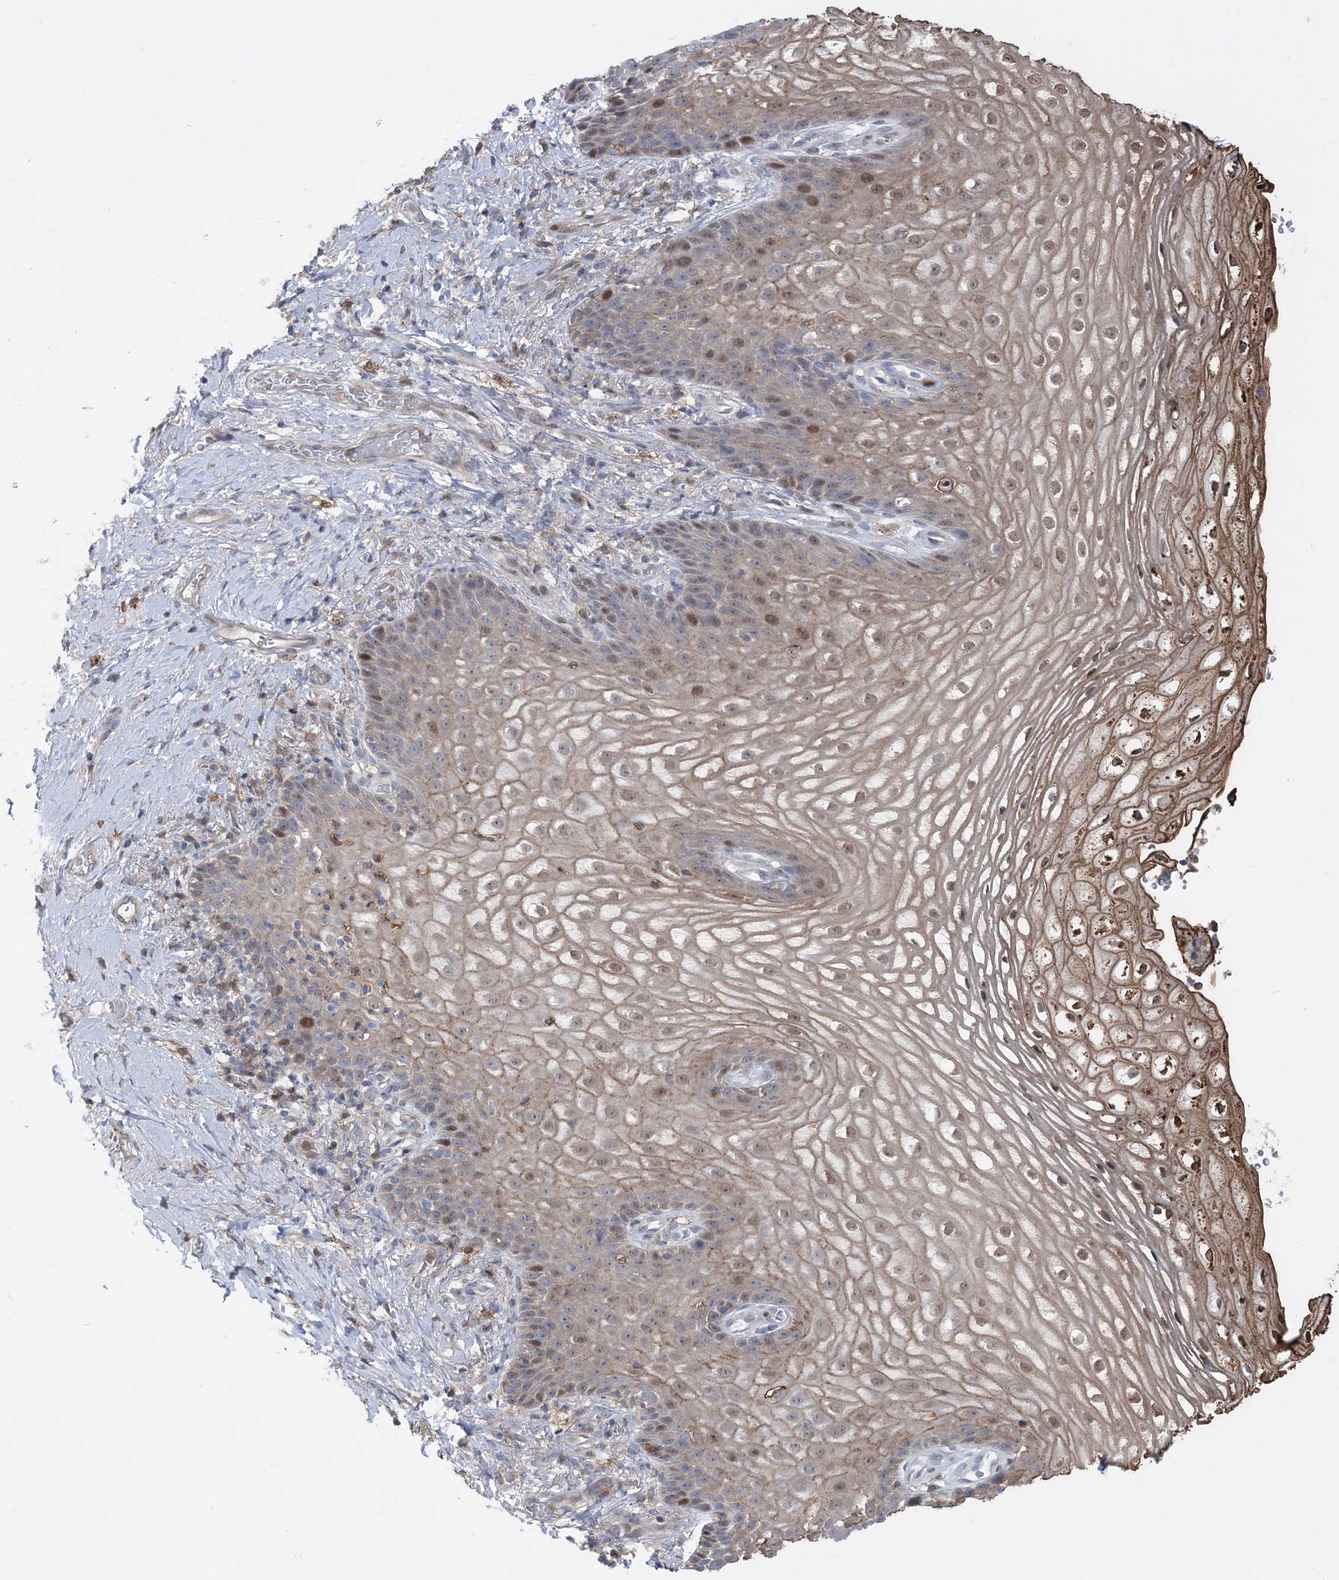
{"staining": {"intensity": "moderate", "quantity": "25%-75%", "location": "cytoplasmic/membranous,nuclear"}, "tissue": "vagina", "cell_type": "Squamous epithelial cells", "image_type": "normal", "snomed": [{"axis": "morphology", "description": "Normal tissue, NOS"}, {"axis": "topography", "description": "Vagina"}], "caption": "Moderate cytoplasmic/membranous,nuclear expression is seen in approximately 25%-75% of squamous epithelial cells in normal vagina. The staining was performed using DAB, with brown indicating positive protein expression. Nuclei are stained blue with hematoxylin.", "gene": "RNPEPL1", "patient": {"sex": "female", "age": 60}}